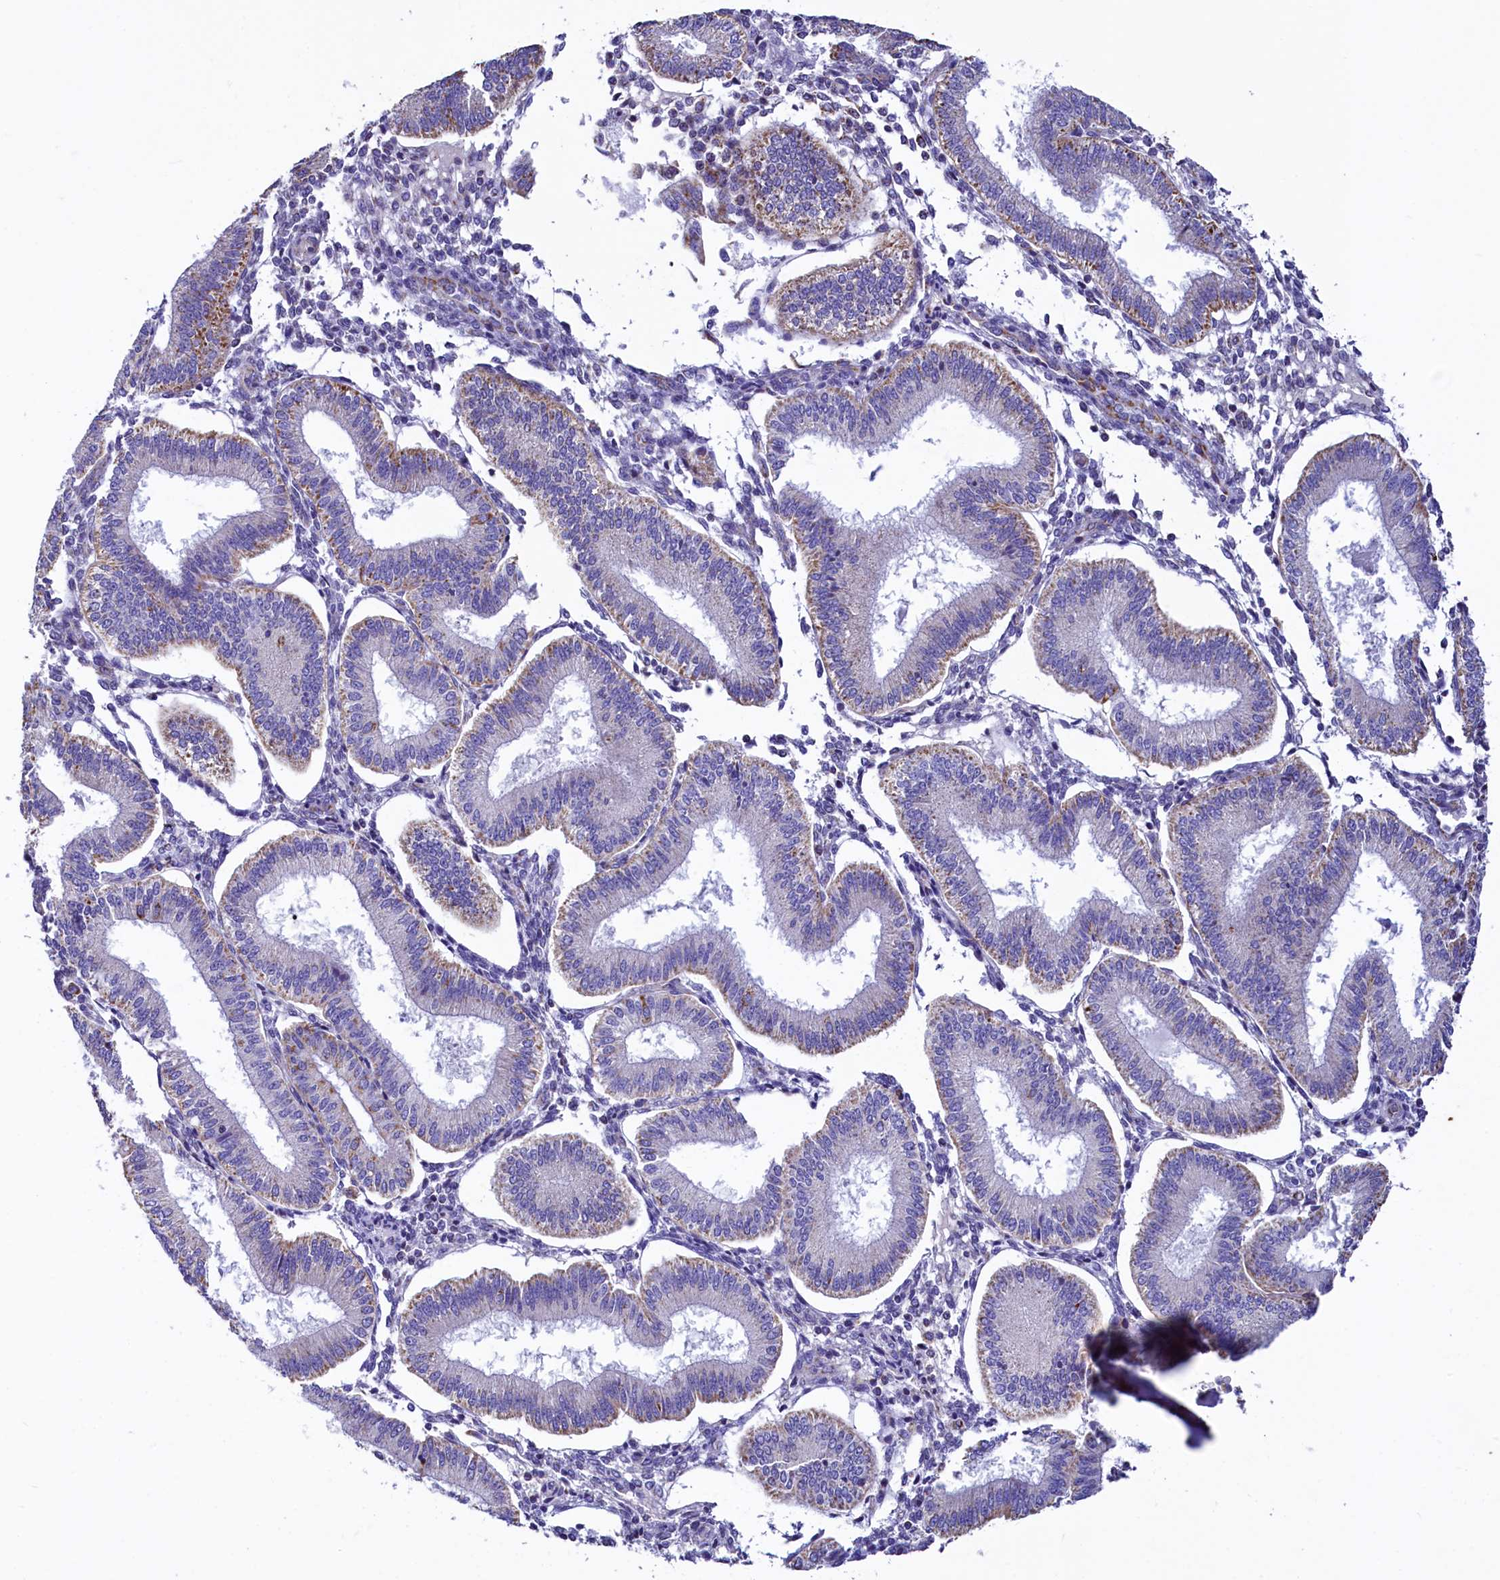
{"staining": {"intensity": "negative", "quantity": "none", "location": "none"}, "tissue": "endometrium", "cell_type": "Cells in endometrial stroma", "image_type": "normal", "snomed": [{"axis": "morphology", "description": "Normal tissue, NOS"}, {"axis": "topography", "description": "Endometrium"}], "caption": "Immunohistochemical staining of unremarkable endometrium demonstrates no significant expression in cells in endometrial stroma.", "gene": "IDH3A", "patient": {"sex": "female", "age": 39}}